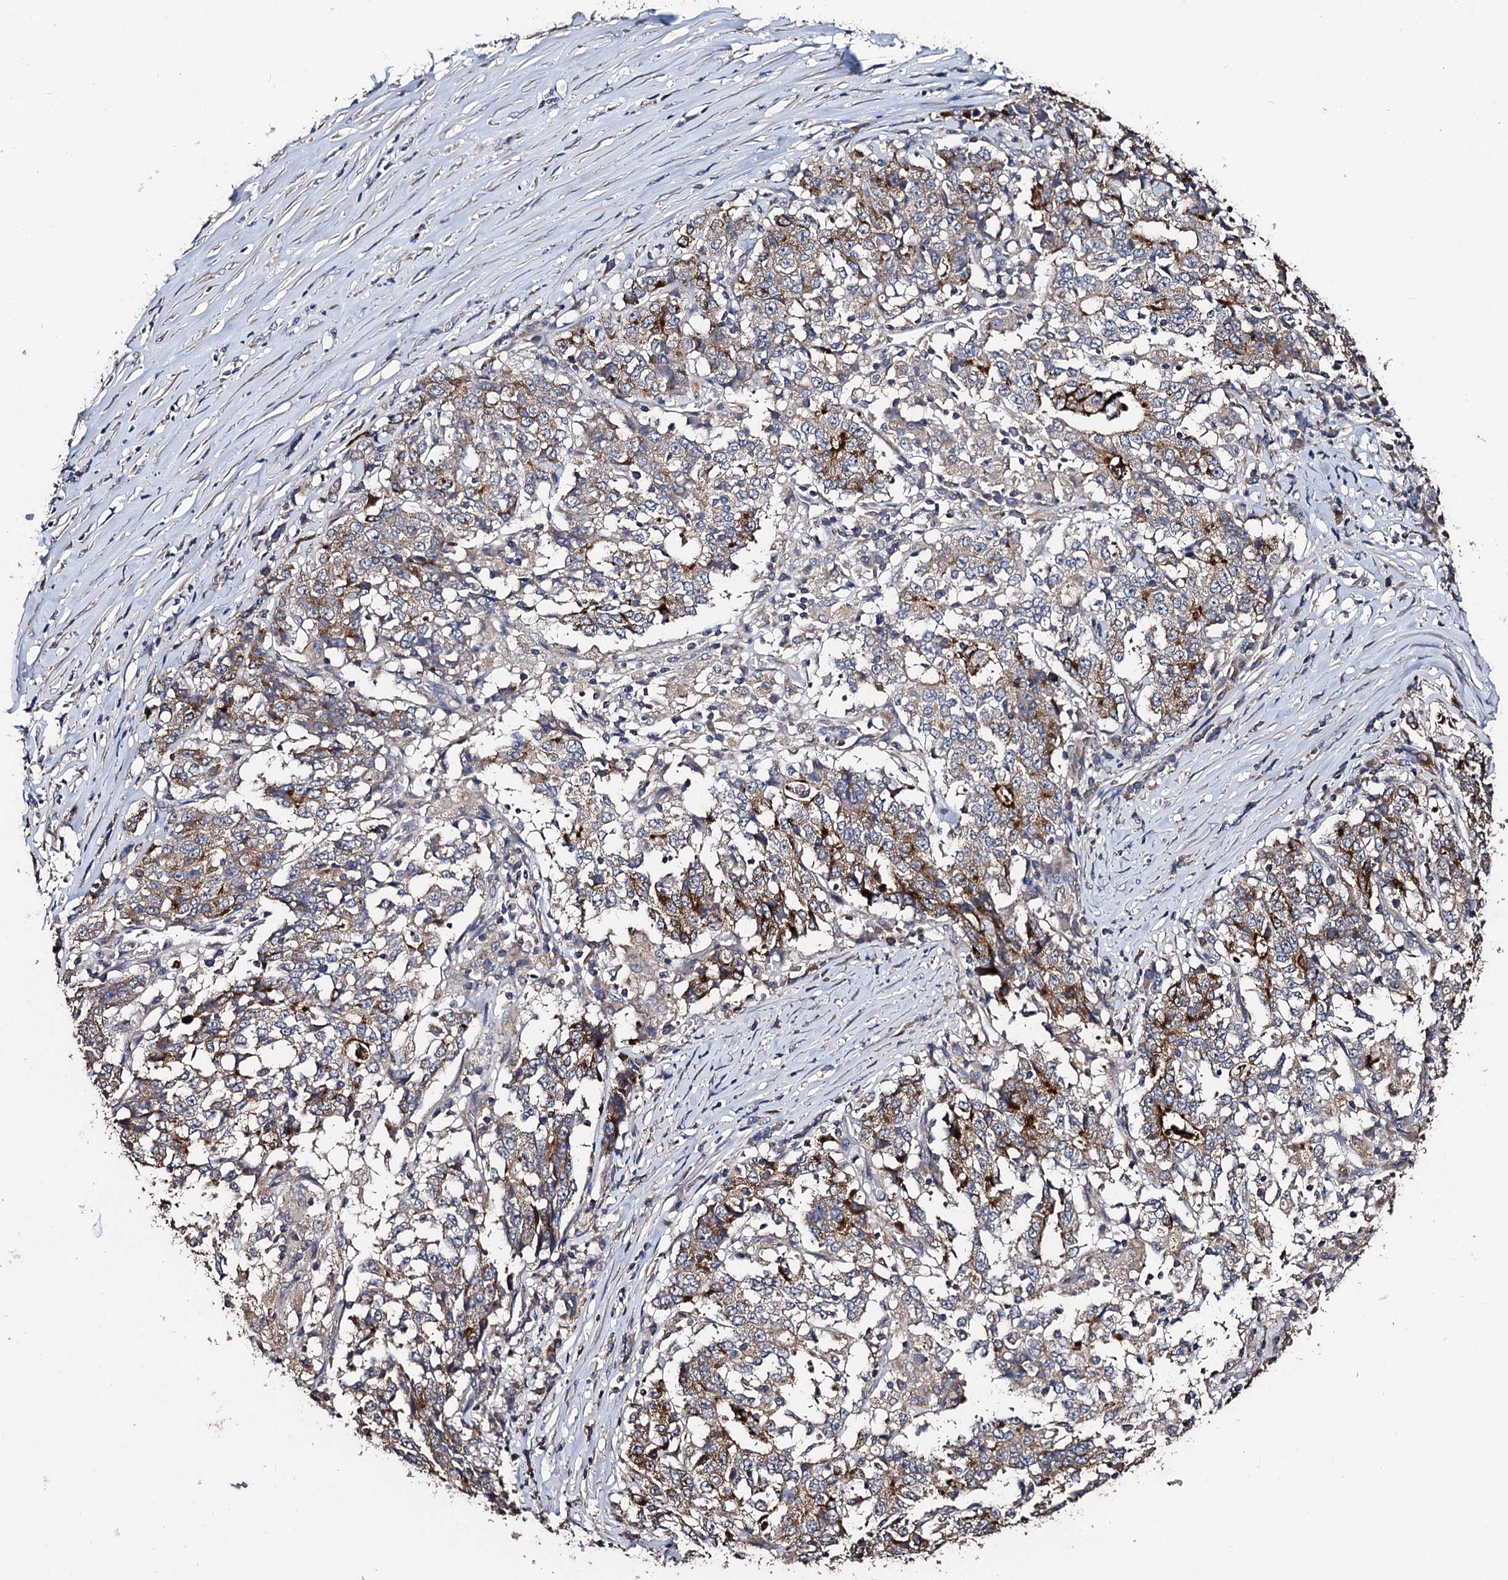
{"staining": {"intensity": "moderate", "quantity": "25%-75%", "location": "cytoplasmic/membranous"}, "tissue": "stomach cancer", "cell_type": "Tumor cells", "image_type": "cancer", "snomed": [{"axis": "morphology", "description": "Adenocarcinoma, NOS"}, {"axis": "topography", "description": "Stomach"}], "caption": "An immunohistochemistry micrograph of tumor tissue is shown. Protein staining in brown highlights moderate cytoplasmic/membranous positivity in stomach adenocarcinoma within tumor cells.", "gene": "PPTC7", "patient": {"sex": "male", "age": 59}}